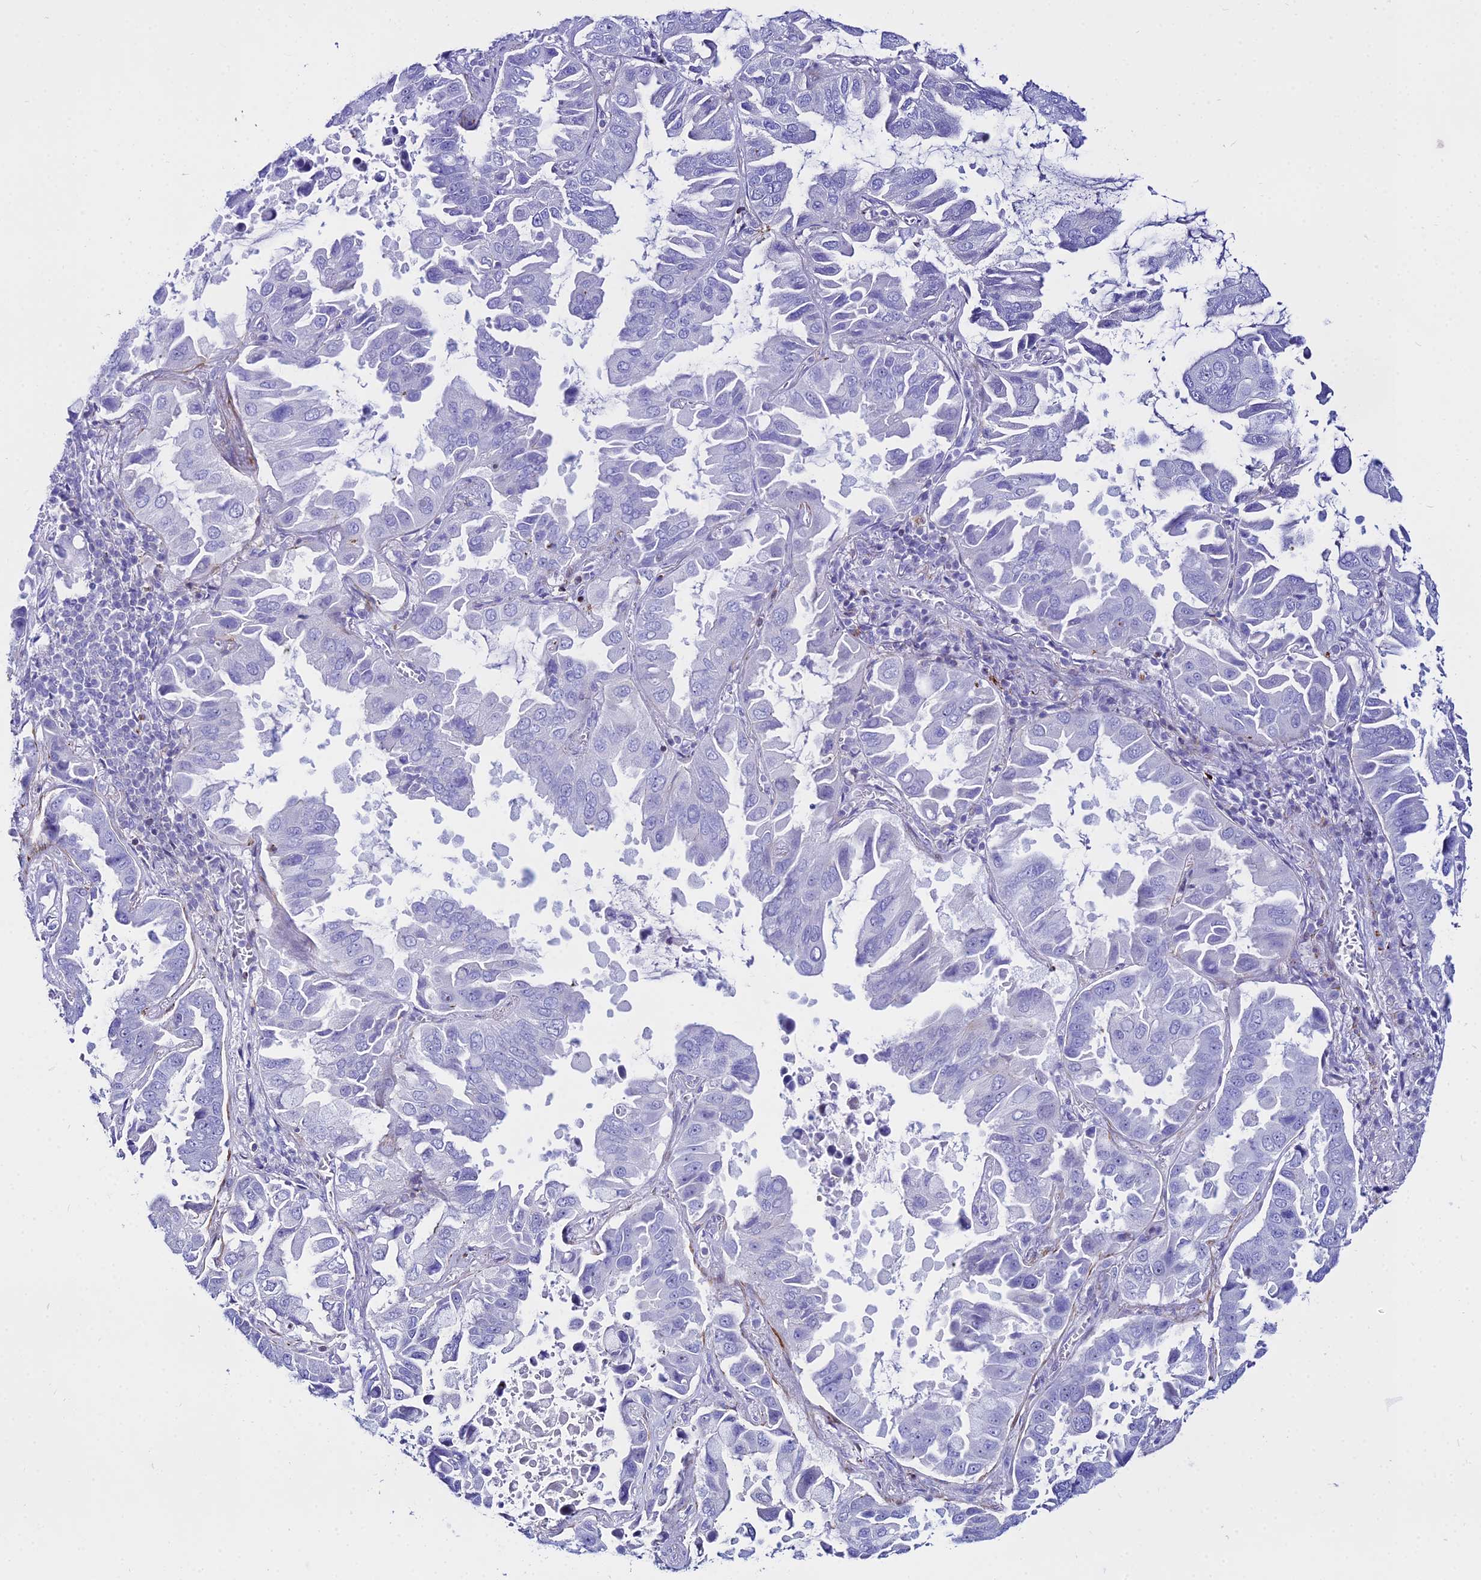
{"staining": {"intensity": "negative", "quantity": "none", "location": "none"}, "tissue": "lung cancer", "cell_type": "Tumor cells", "image_type": "cancer", "snomed": [{"axis": "morphology", "description": "Adenocarcinoma, NOS"}, {"axis": "topography", "description": "Lung"}], "caption": "DAB (3,3'-diaminobenzidine) immunohistochemical staining of human lung cancer displays no significant expression in tumor cells.", "gene": "DLX1", "patient": {"sex": "male", "age": 64}}